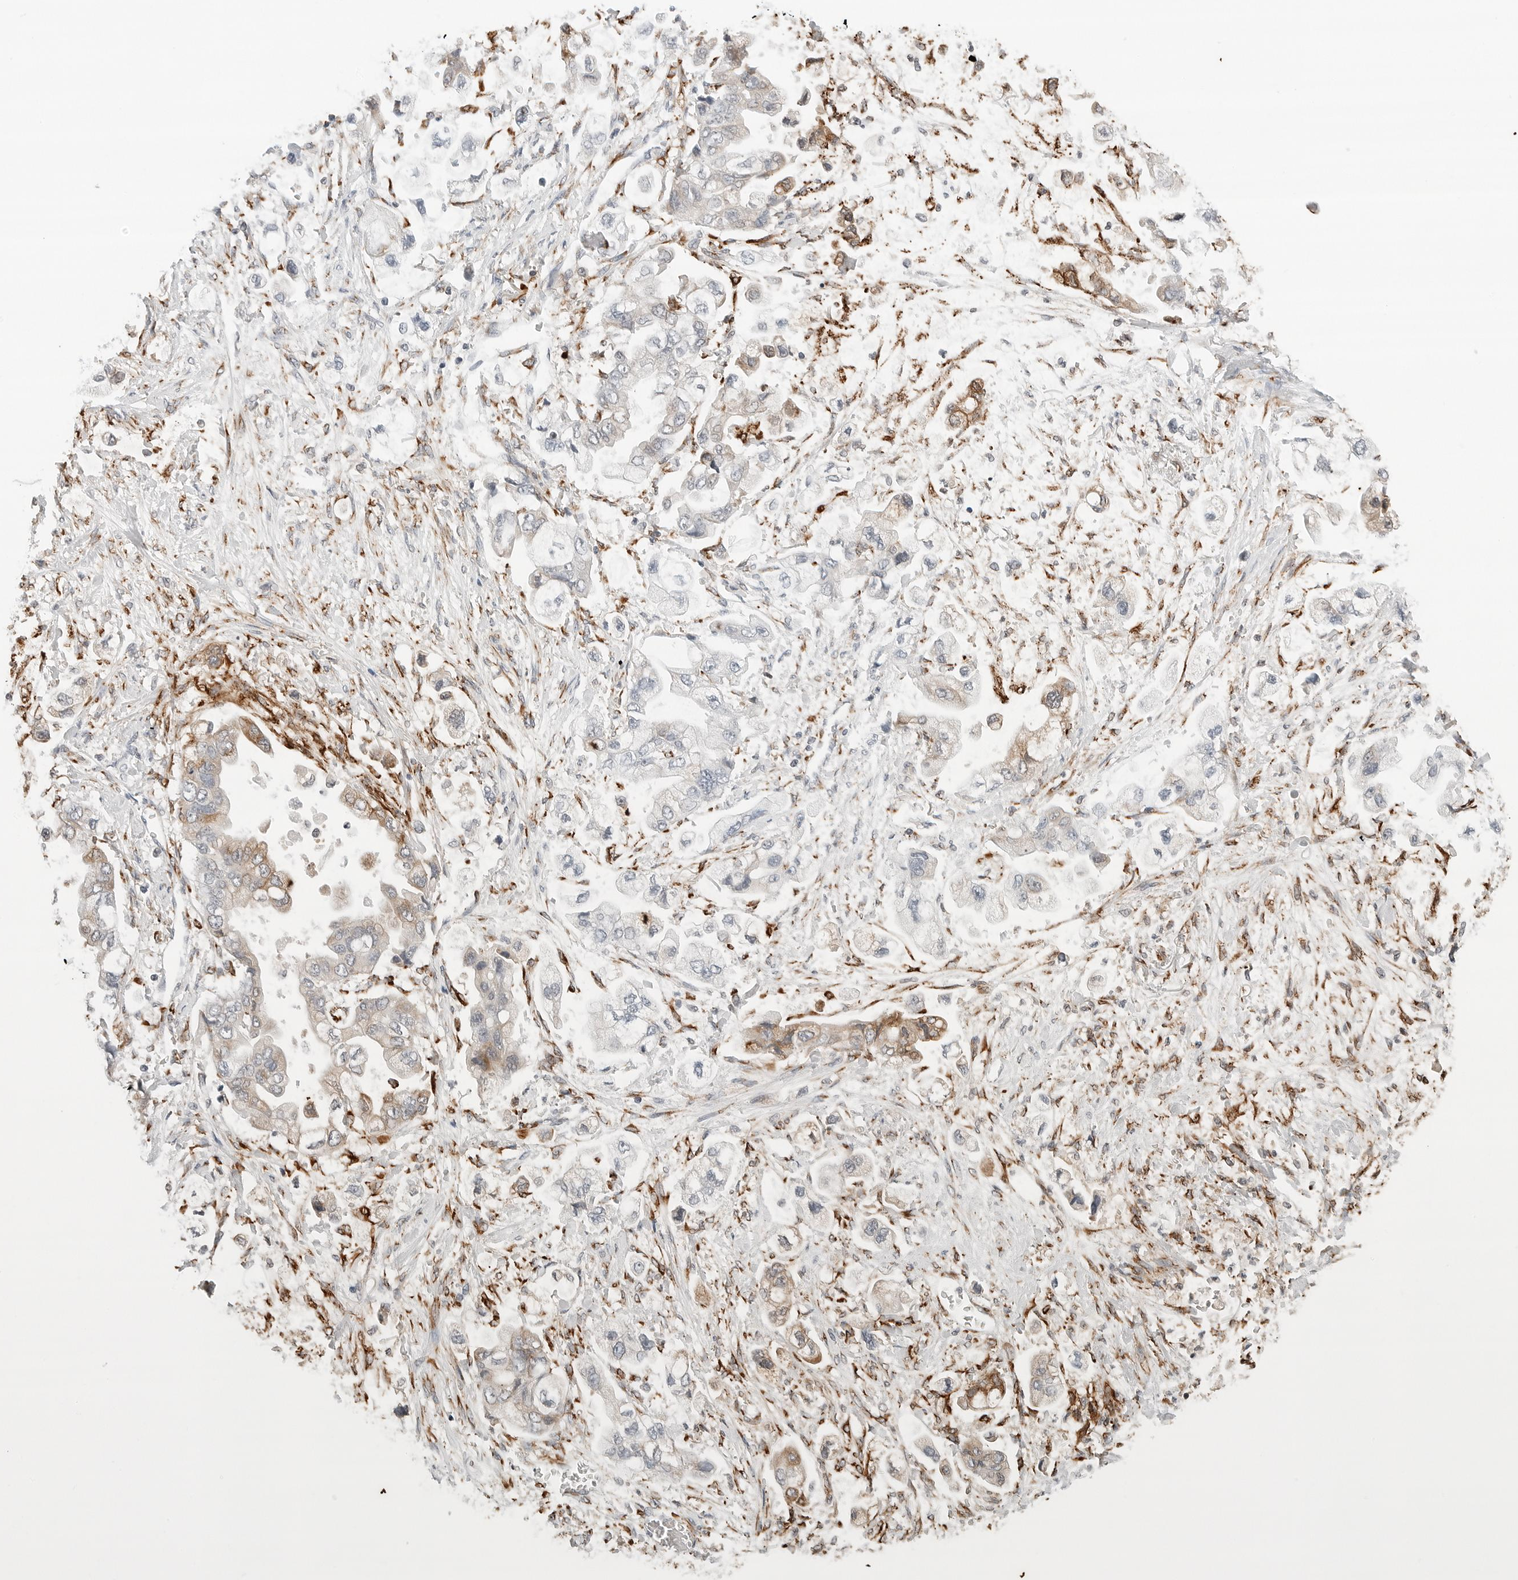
{"staining": {"intensity": "moderate", "quantity": "<25%", "location": "cytoplasmic/membranous"}, "tissue": "stomach cancer", "cell_type": "Tumor cells", "image_type": "cancer", "snomed": [{"axis": "morphology", "description": "Adenocarcinoma, NOS"}, {"axis": "topography", "description": "Stomach"}], "caption": "High-power microscopy captured an IHC image of adenocarcinoma (stomach), revealing moderate cytoplasmic/membranous staining in about <25% of tumor cells.", "gene": "P4HA2", "patient": {"sex": "male", "age": 62}}